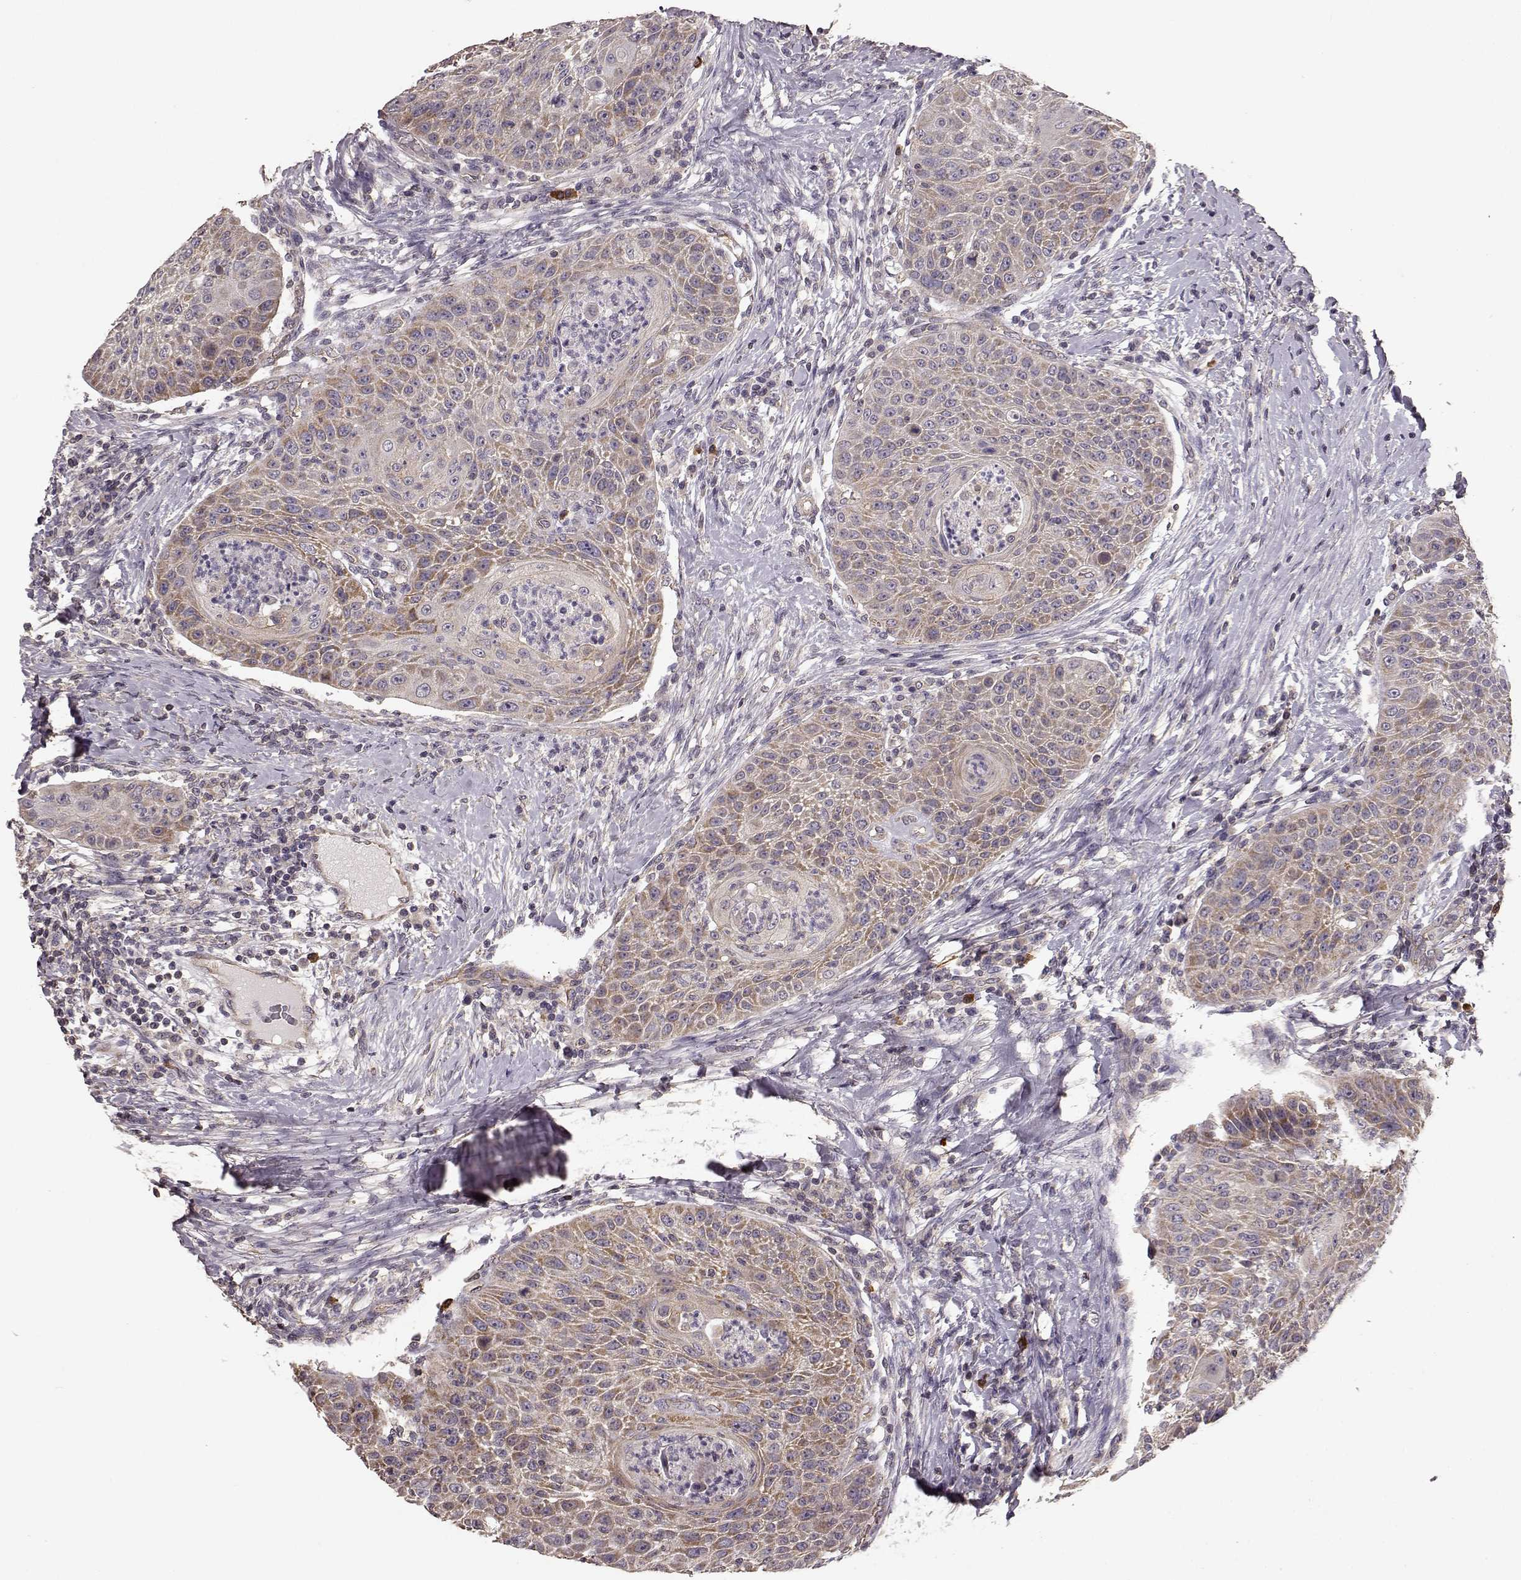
{"staining": {"intensity": "moderate", "quantity": ">75%", "location": "cytoplasmic/membranous"}, "tissue": "head and neck cancer", "cell_type": "Tumor cells", "image_type": "cancer", "snomed": [{"axis": "morphology", "description": "Squamous cell carcinoma, NOS"}, {"axis": "topography", "description": "Head-Neck"}], "caption": "This is a histology image of immunohistochemistry (IHC) staining of head and neck cancer, which shows moderate expression in the cytoplasmic/membranous of tumor cells.", "gene": "ERBB3", "patient": {"sex": "male", "age": 69}}